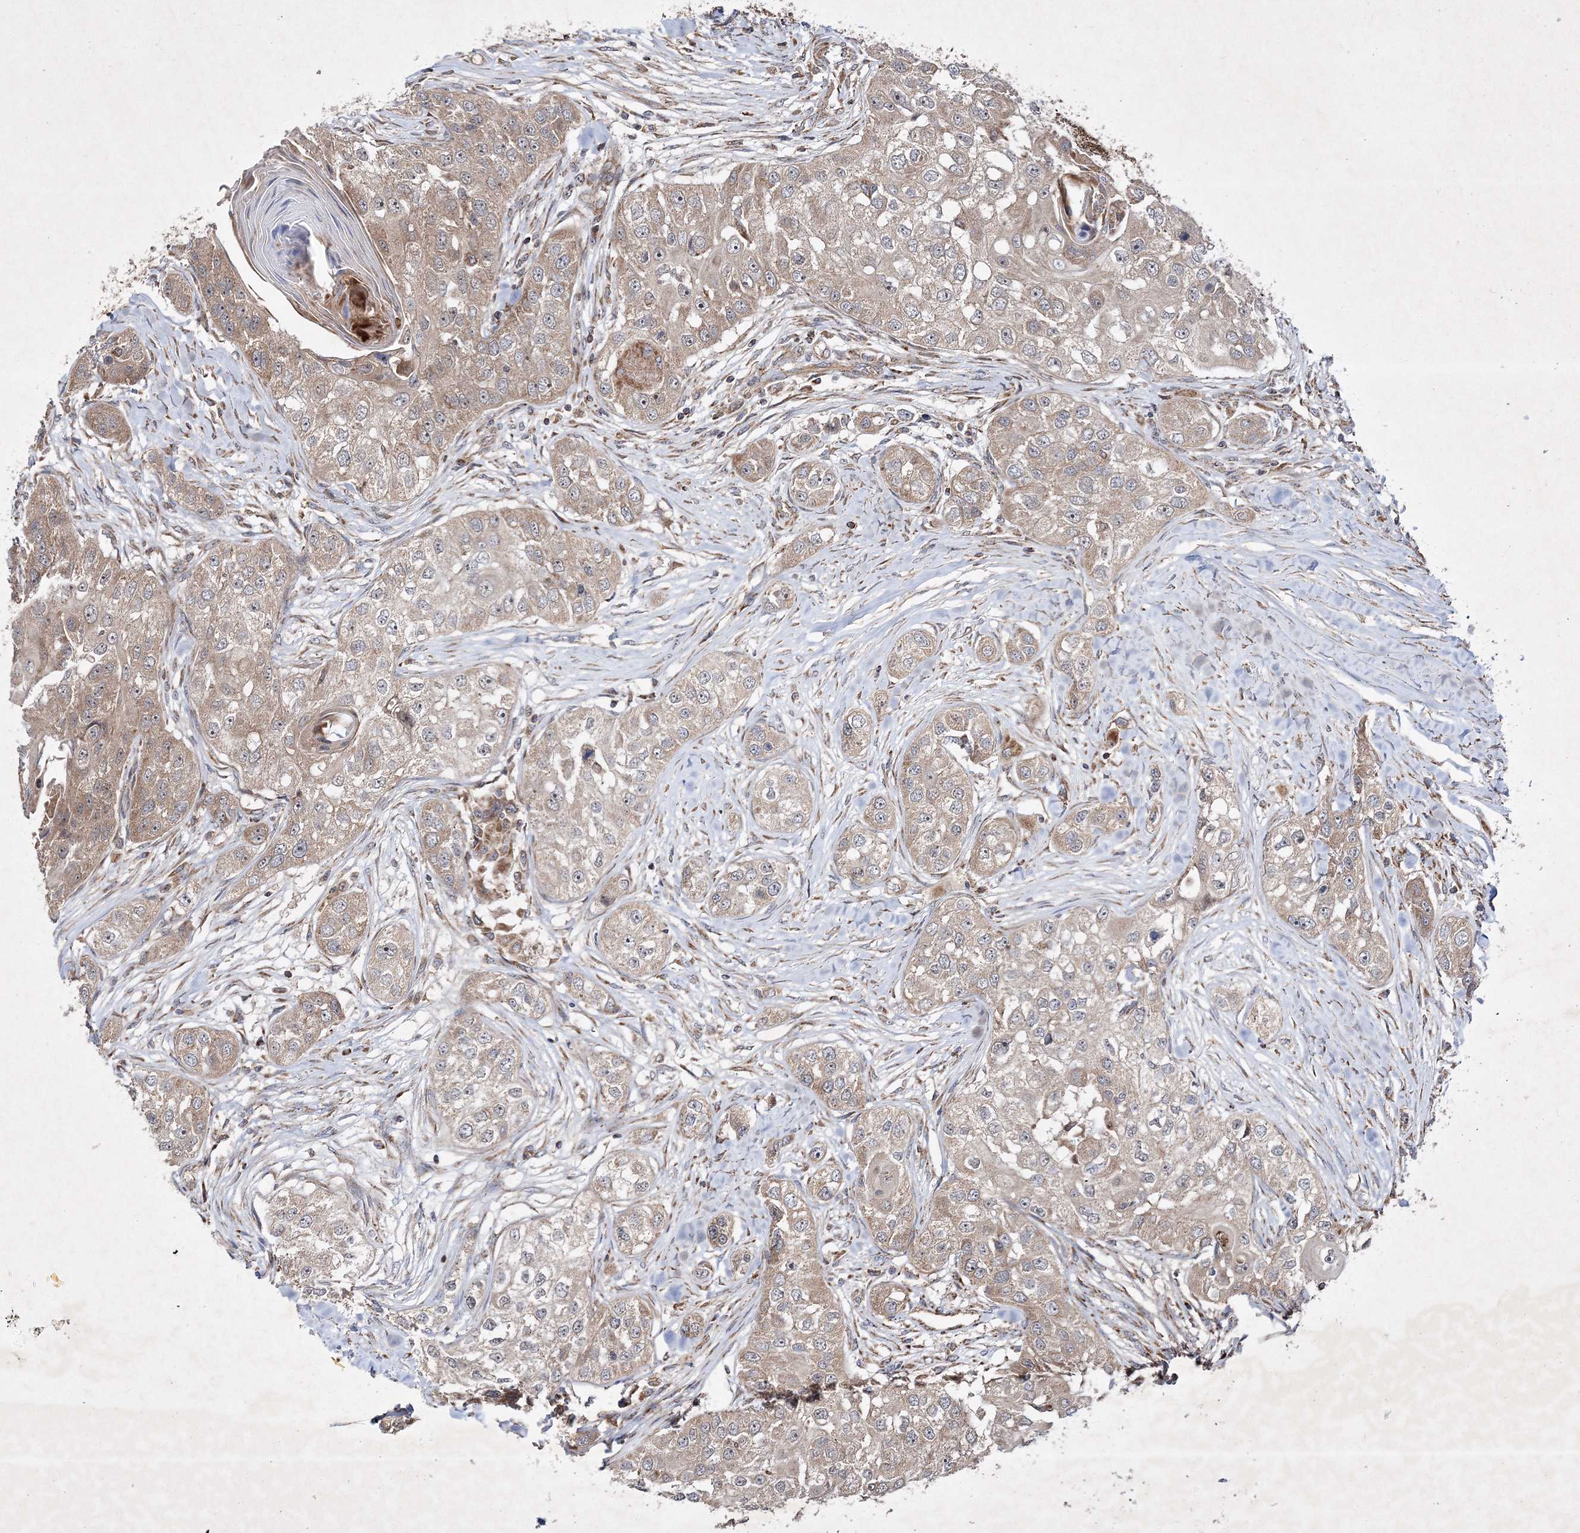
{"staining": {"intensity": "weak", "quantity": "25%-75%", "location": "cytoplasmic/membranous"}, "tissue": "head and neck cancer", "cell_type": "Tumor cells", "image_type": "cancer", "snomed": [{"axis": "morphology", "description": "Normal tissue, NOS"}, {"axis": "morphology", "description": "Squamous cell carcinoma, NOS"}, {"axis": "topography", "description": "Skeletal muscle"}, {"axis": "topography", "description": "Head-Neck"}], "caption": "High-power microscopy captured an immunohistochemistry image of head and neck squamous cell carcinoma, revealing weak cytoplasmic/membranous positivity in about 25%-75% of tumor cells.", "gene": "SCRN3", "patient": {"sex": "male", "age": 51}}